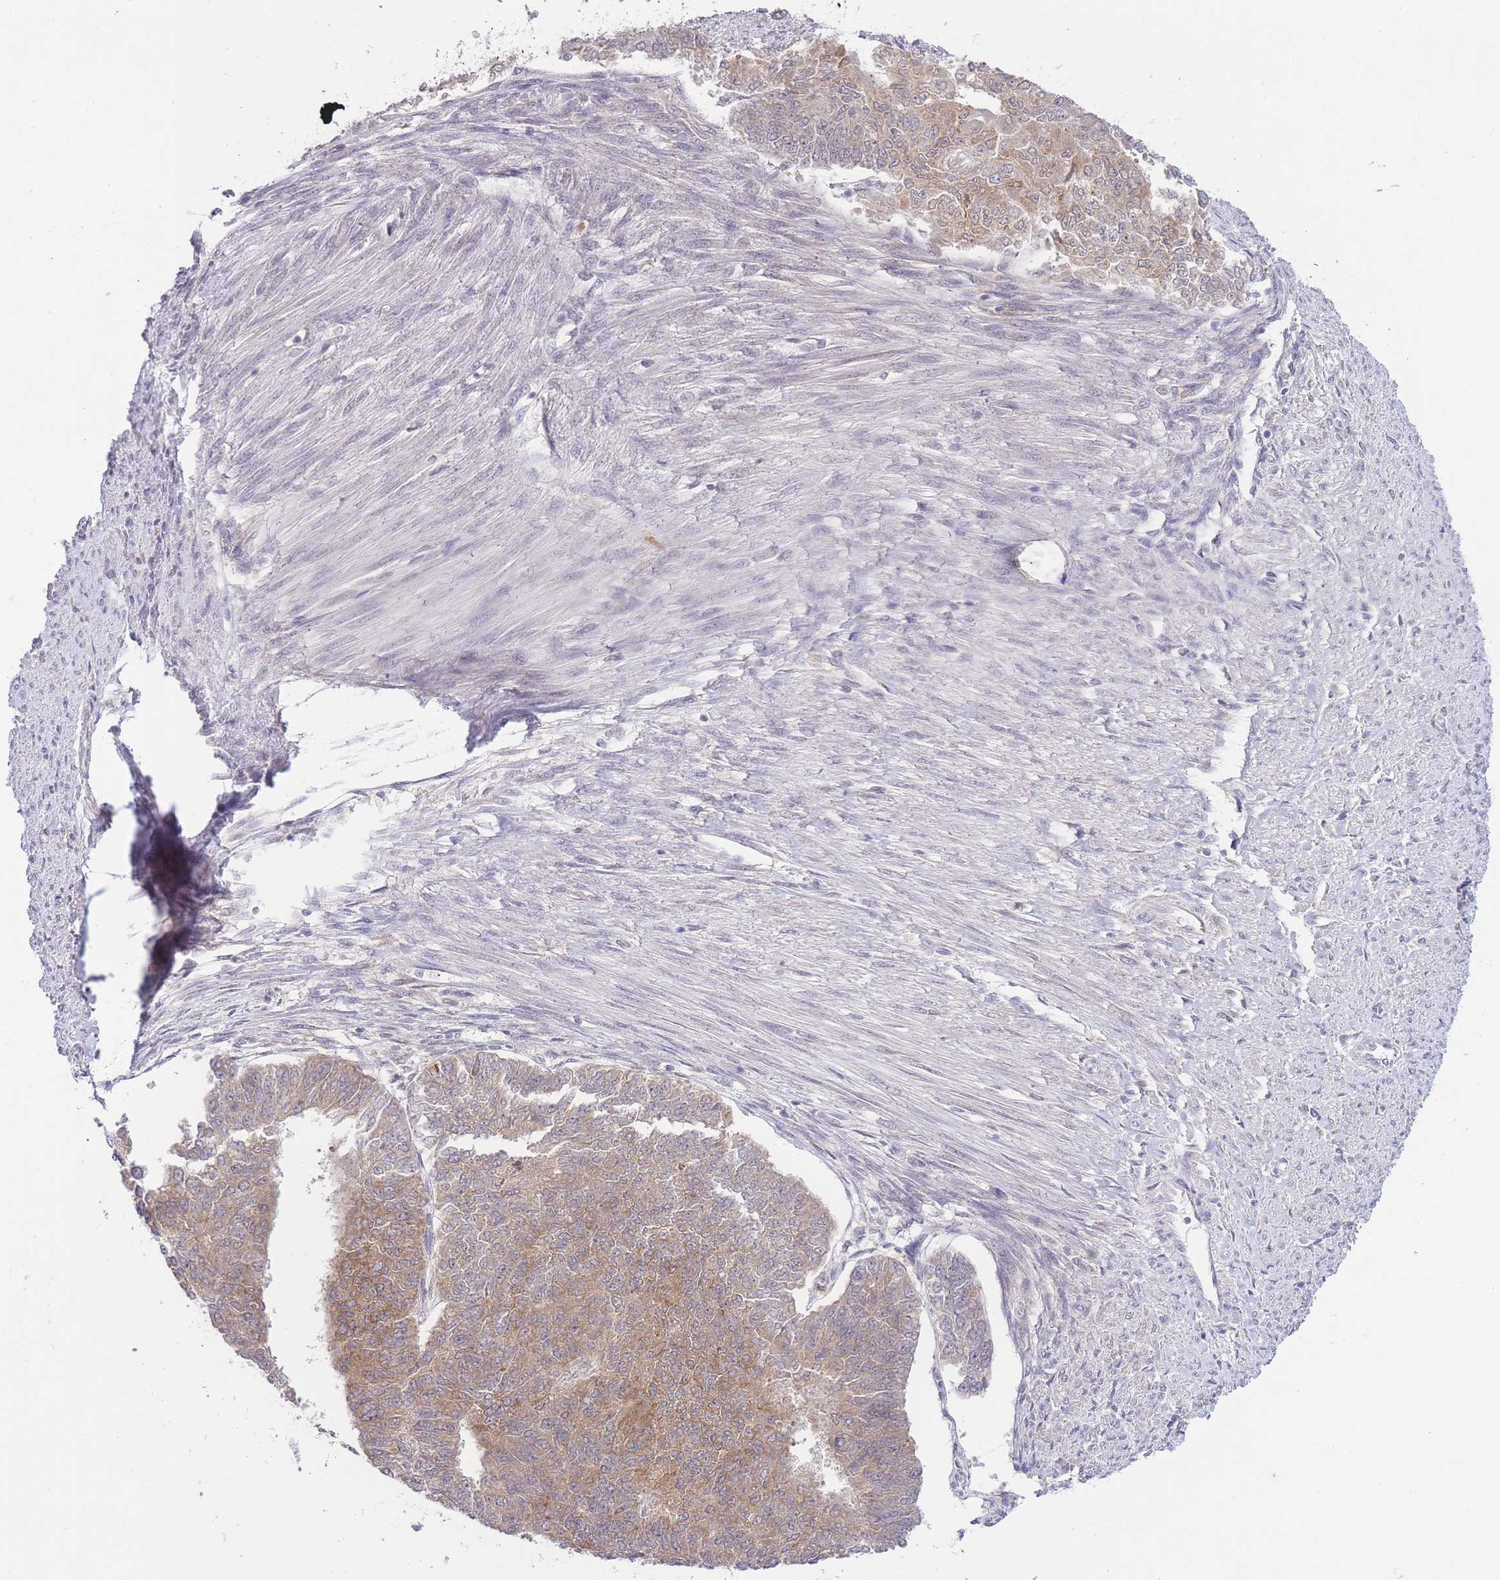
{"staining": {"intensity": "moderate", "quantity": "25%-75%", "location": "cytoplasmic/membranous"}, "tissue": "endometrial cancer", "cell_type": "Tumor cells", "image_type": "cancer", "snomed": [{"axis": "morphology", "description": "Adenocarcinoma, NOS"}, {"axis": "topography", "description": "Endometrium"}], "caption": "Endometrial cancer tissue demonstrates moderate cytoplasmic/membranous expression in approximately 25%-75% of tumor cells, visualized by immunohistochemistry. (DAB (3,3'-diaminobenzidine) IHC, brown staining for protein, blue staining for nuclei).", "gene": "TMED3", "patient": {"sex": "female", "age": 32}}